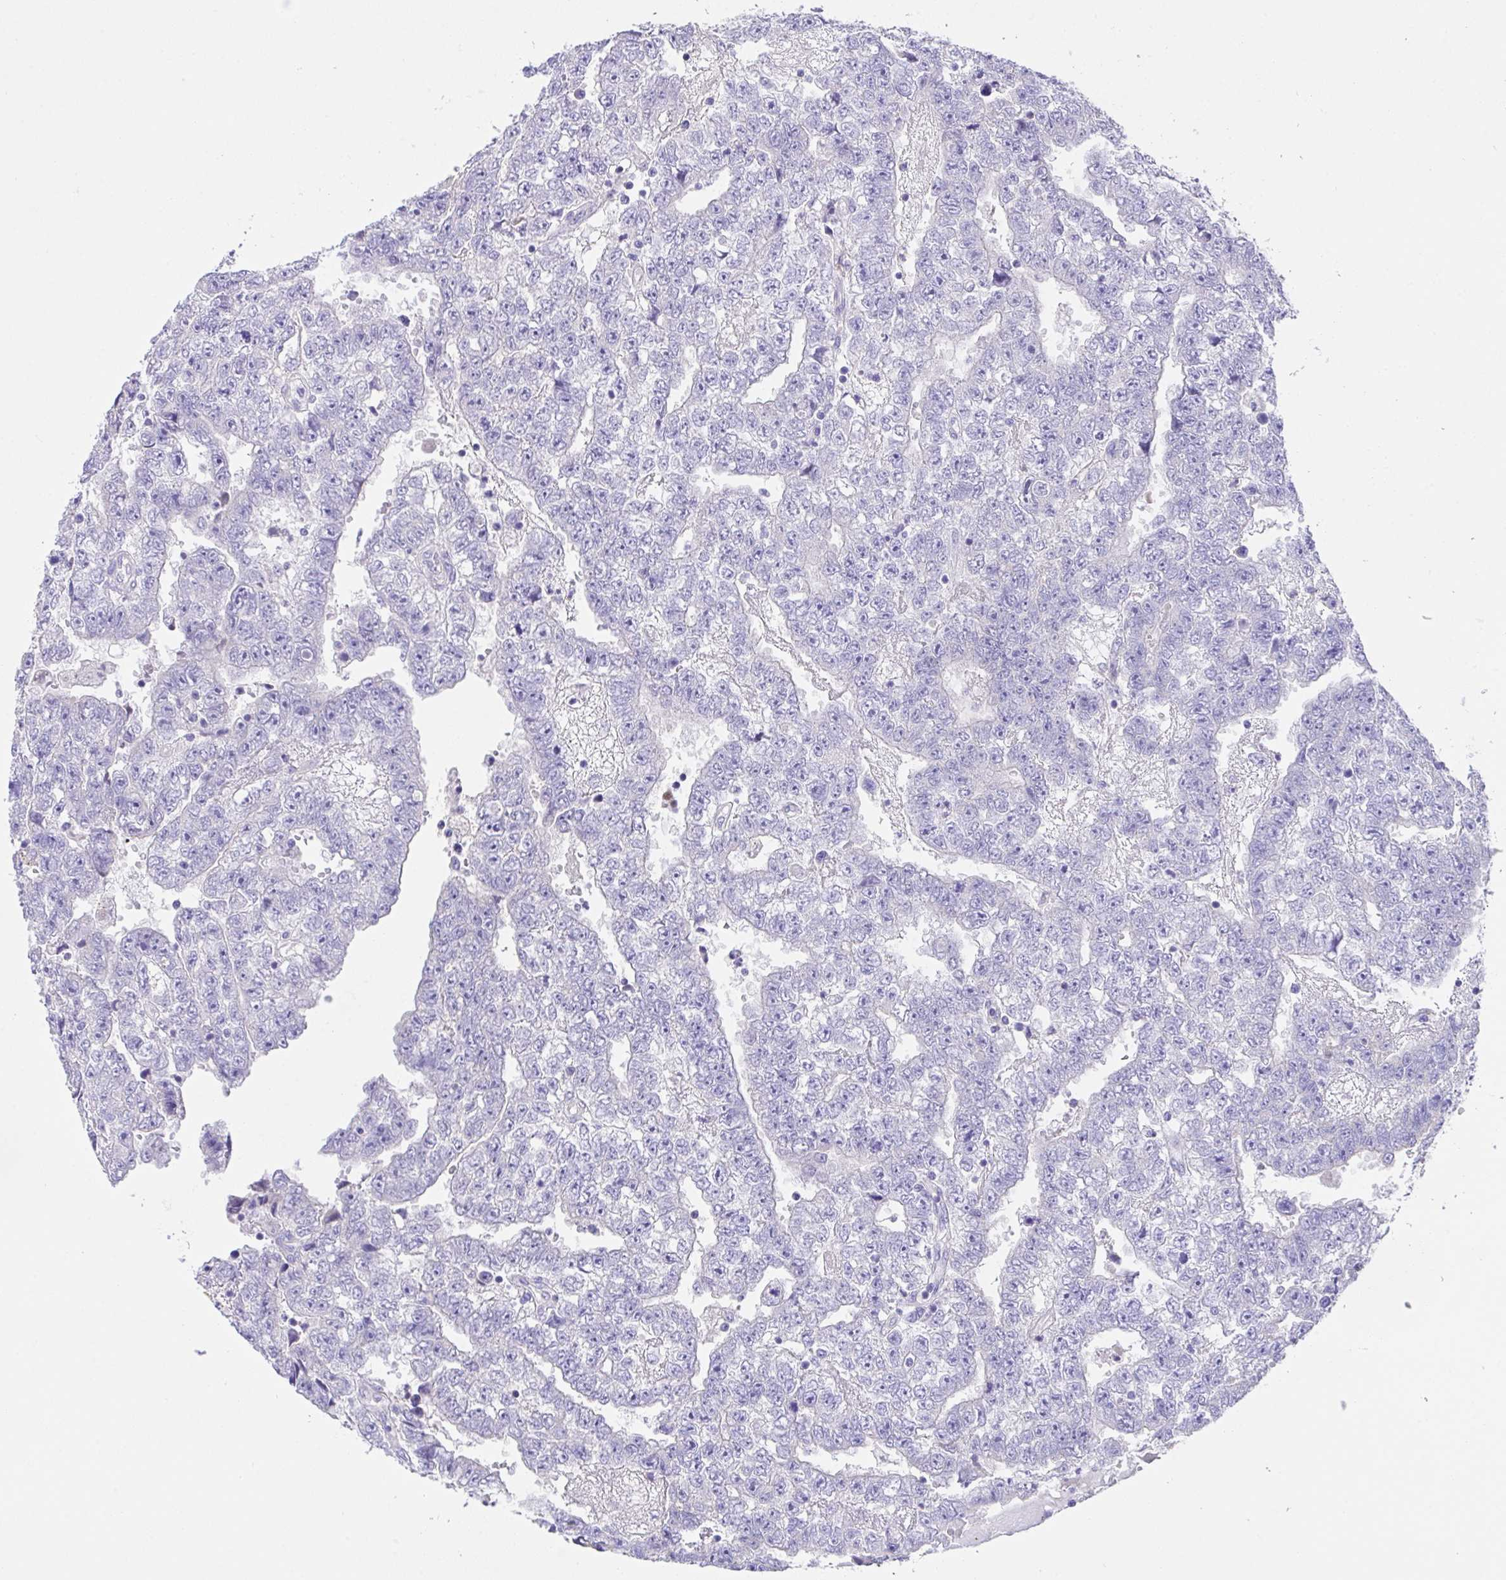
{"staining": {"intensity": "negative", "quantity": "none", "location": "none"}, "tissue": "testis cancer", "cell_type": "Tumor cells", "image_type": "cancer", "snomed": [{"axis": "morphology", "description": "Carcinoma, Embryonal, NOS"}, {"axis": "topography", "description": "Testis"}], "caption": "Embryonal carcinoma (testis) was stained to show a protein in brown. There is no significant staining in tumor cells.", "gene": "PCMTD2", "patient": {"sex": "male", "age": 25}}